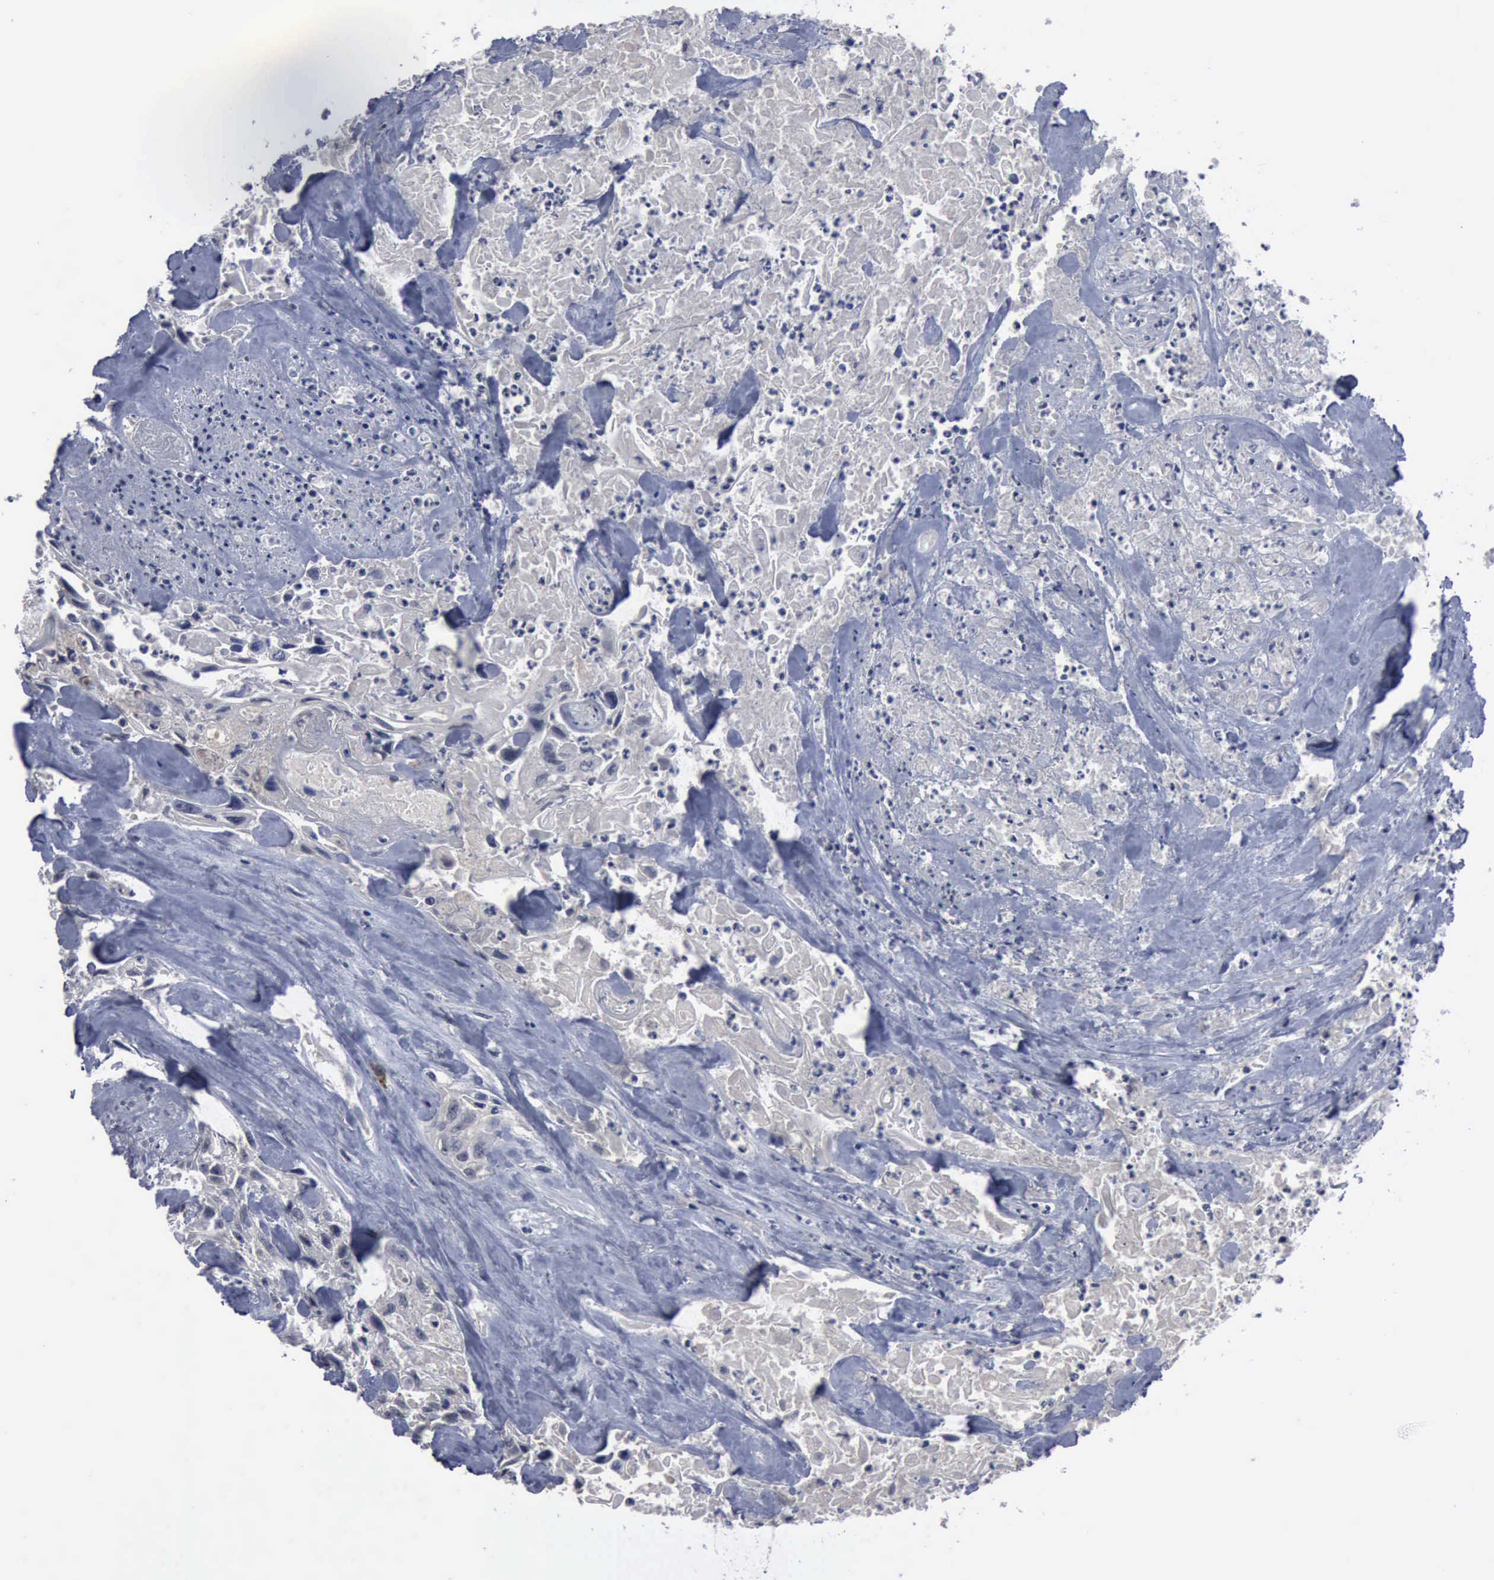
{"staining": {"intensity": "negative", "quantity": "none", "location": "none"}, "tissue": "urothelial cancer", "cell_type": "Tumor cells", "image_type": "cancer", "snomed": [{"axis": "morphology", "description": "Urothelial carcinoma, High grade"}, {"axis": "topography", "description": "Urinary bladder"}], "caption": "Urothelial carcinoma (high-grade) stained for a protein using immunohistochemistry (IHC) displays no positivity tumor cells.", "gene": "MYO18B", "patient": {"sex": "female", "age": 84}}